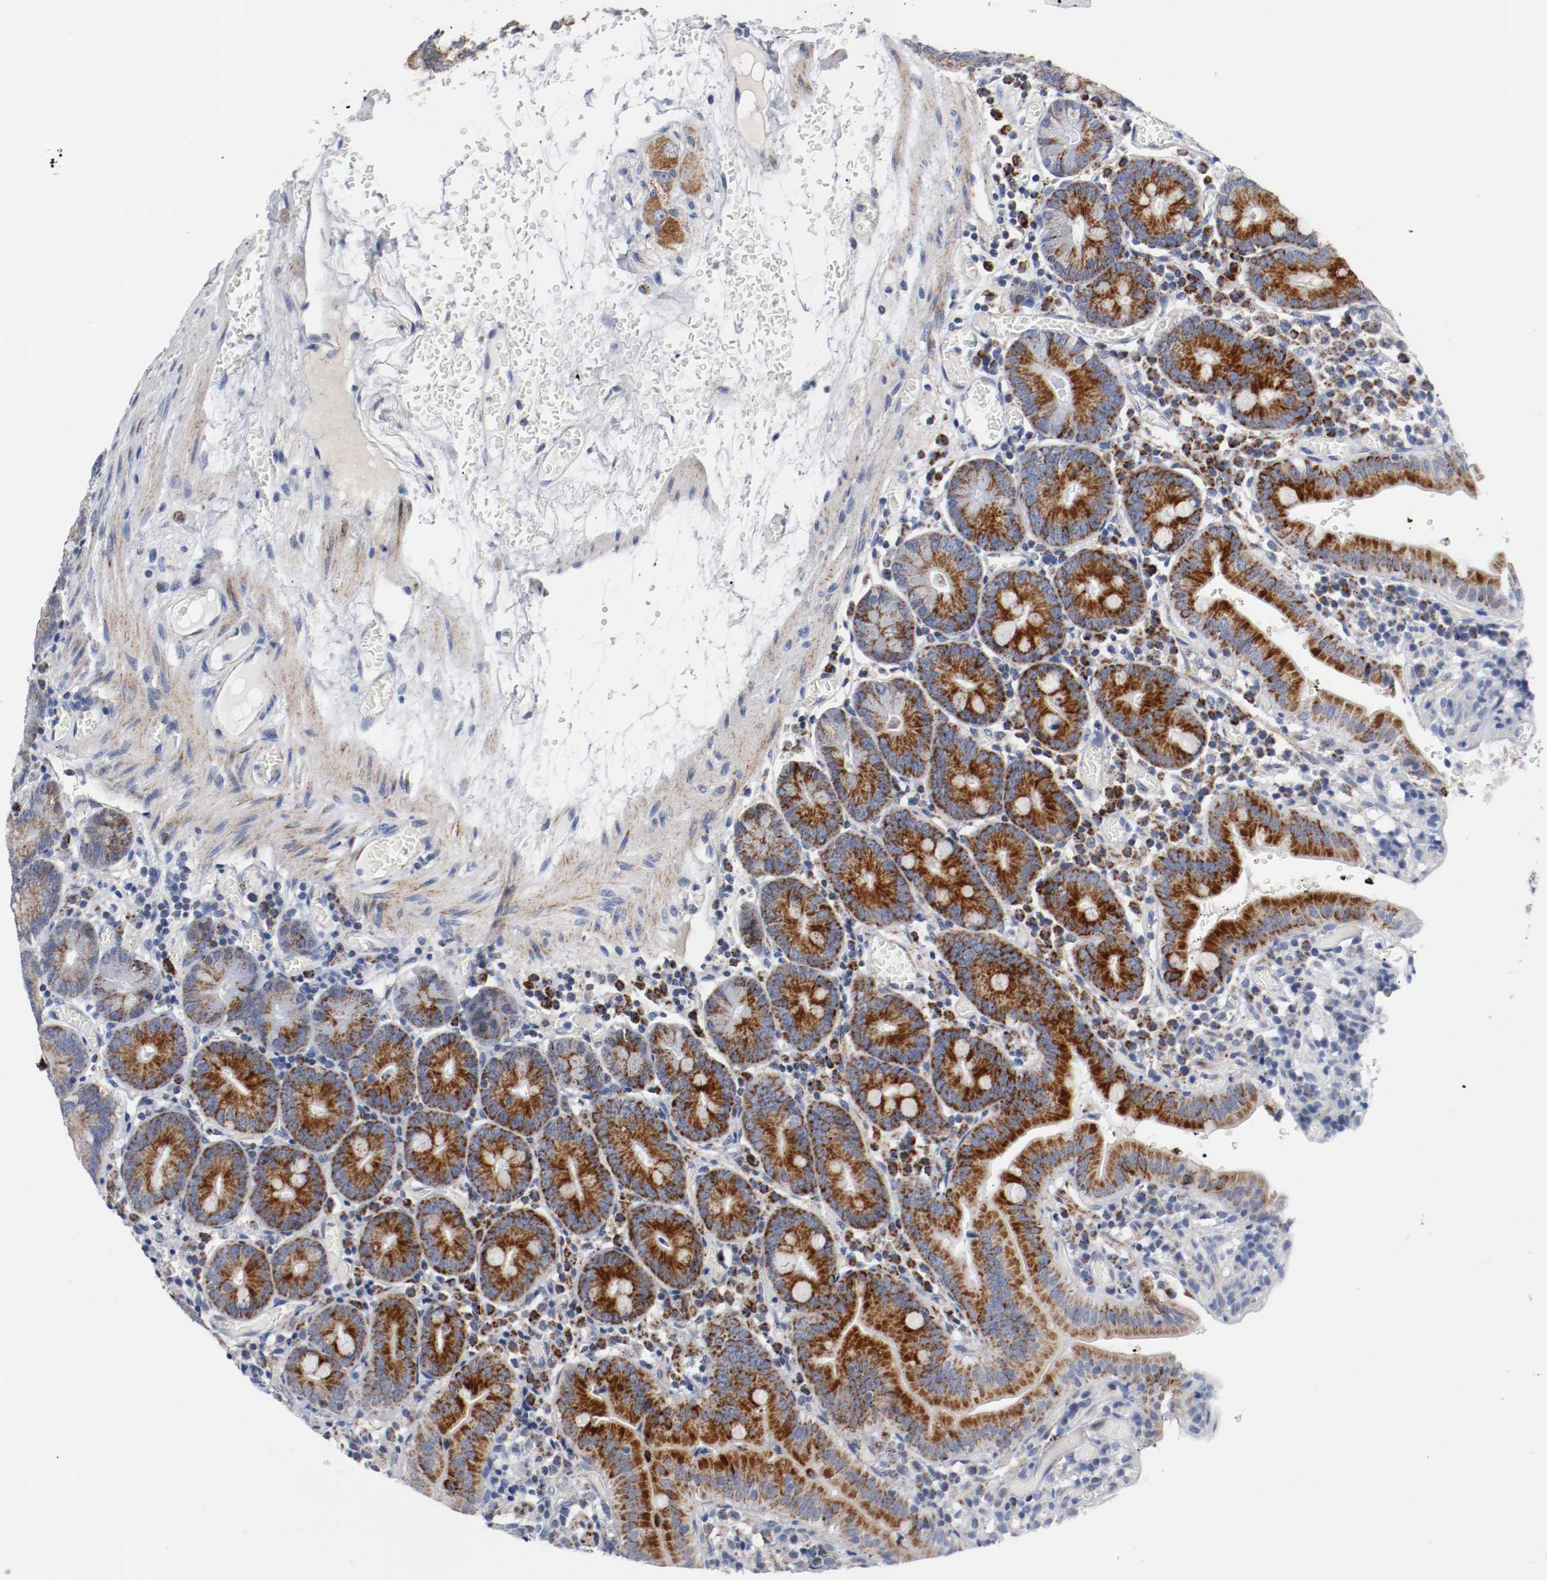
{"staining": {"intensity": "strong", "quantity": ">75%", "location": "cytoplasmic/membranous"}, "tissue": "small intestine", "cell_type": "Glandular cells", "image_type": "normal", "snomed": [{"axis": "morphology", "description": "Normal tissue, NOS"}, {"axis": "topography", "description": "Small intestine"}], "caption": "High-magnification brightfield microscopy of benign small intestine stained with DAB (3,3'-diaminobenzidine) (brown) and counterstained with hematoxylin (blue). glandular cells exhibit strong cytoplasmic/membranous staining is present in about>75% of cells. (IHC, brightfield microscopy, high magnification).", "gene": "TUBD1", "patient": {"sex": "male", "age": 71}}